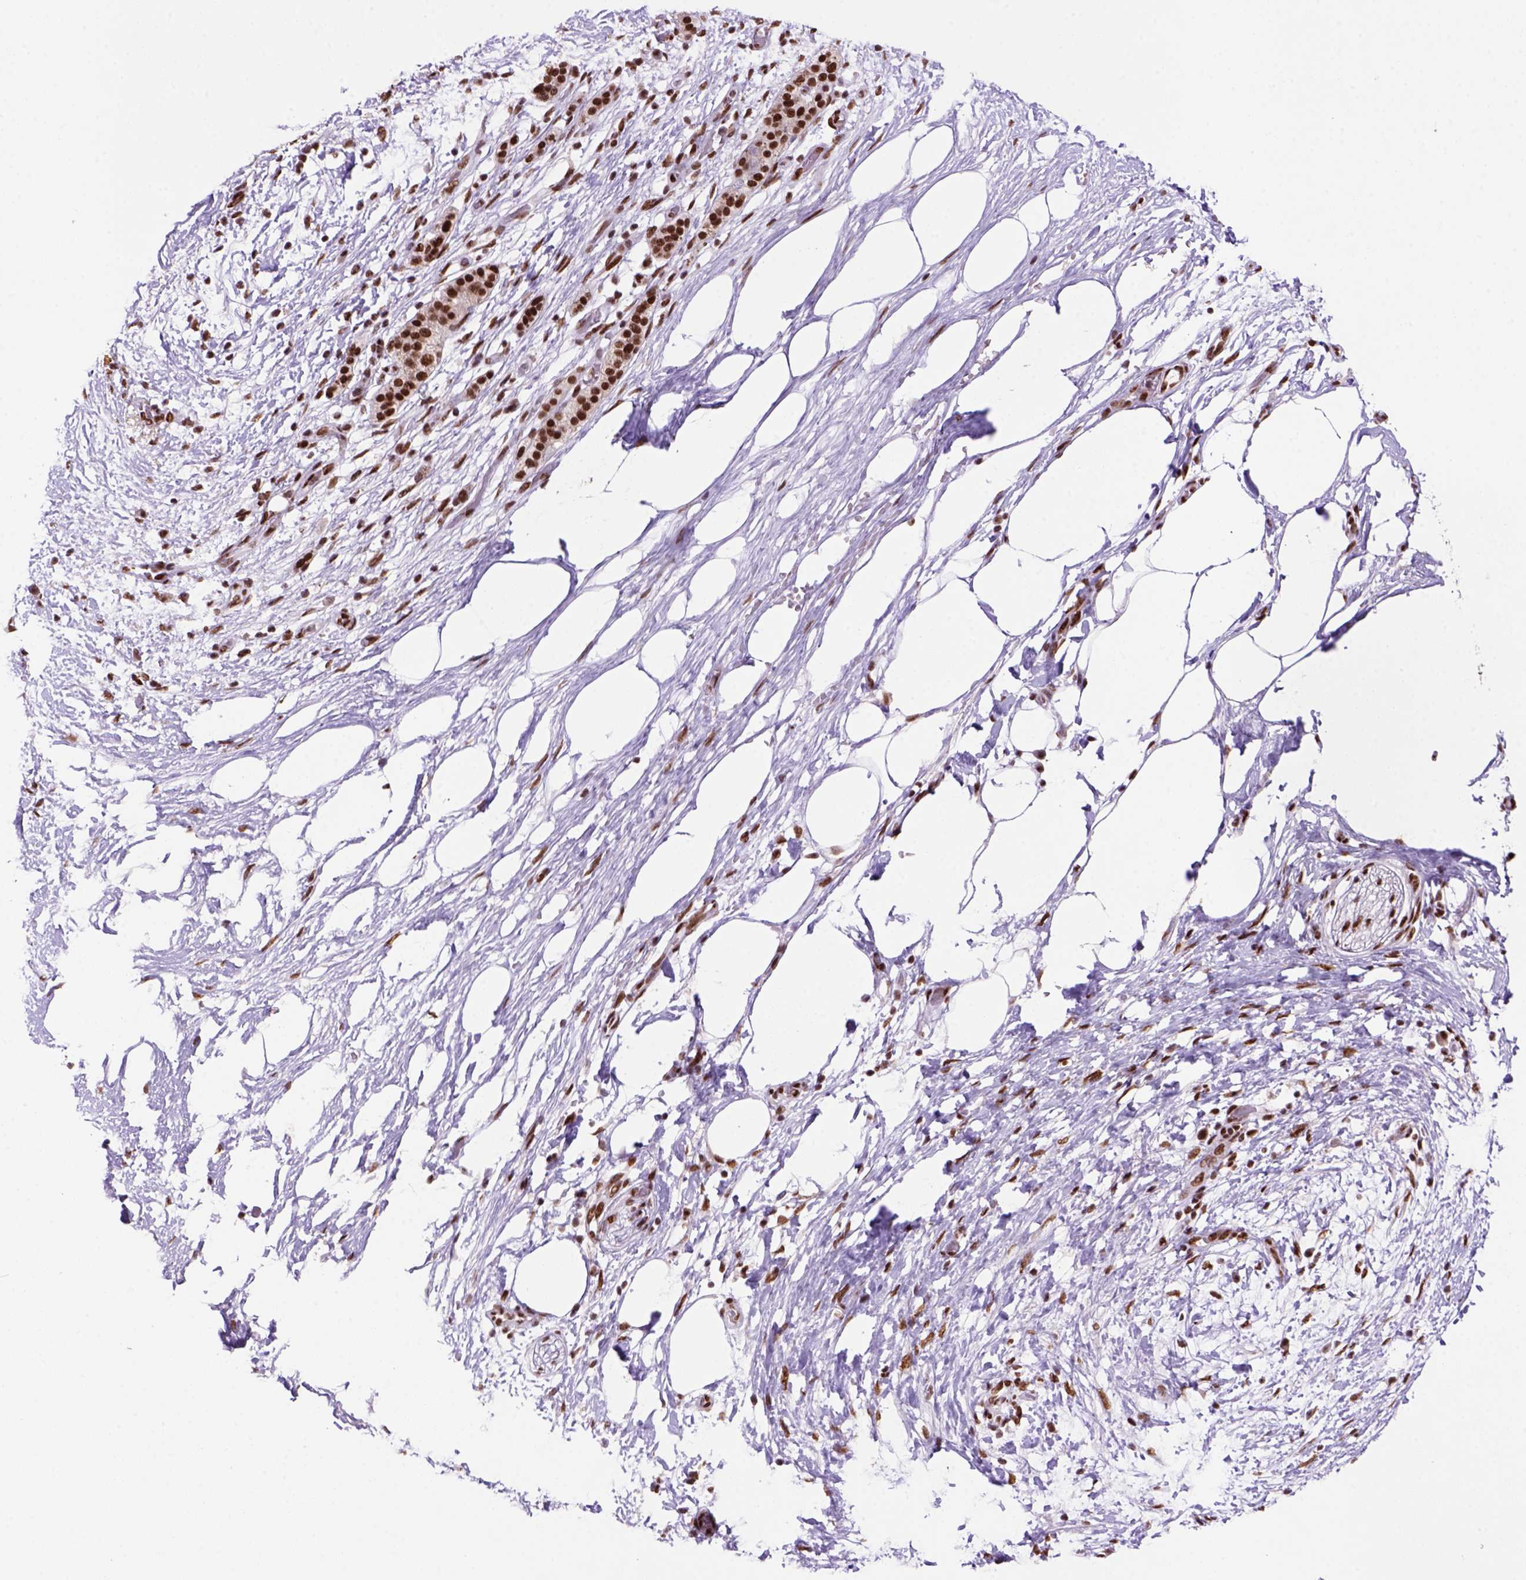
{"staining": {"intensity": "strong", "quantity": ">75%", "location": "nuclear"}, "tissue": "pancreatic cancer", "cell_type": "Tumor cells", "image_type": "cancer", "snomed": [{"axis": "morphology", "description": "Adenocarcinoma, NOS"}, {"axis": "topography", "description": "Pancreas"}], "caption": "Protein staining of pancreatic cancer (adenocarcinoma) tissue demonstrates strong nuclear expression in about >75% of tumor cells.", "gene": "NSMCE2", "patient": {"sex": "female", "age": 72}}